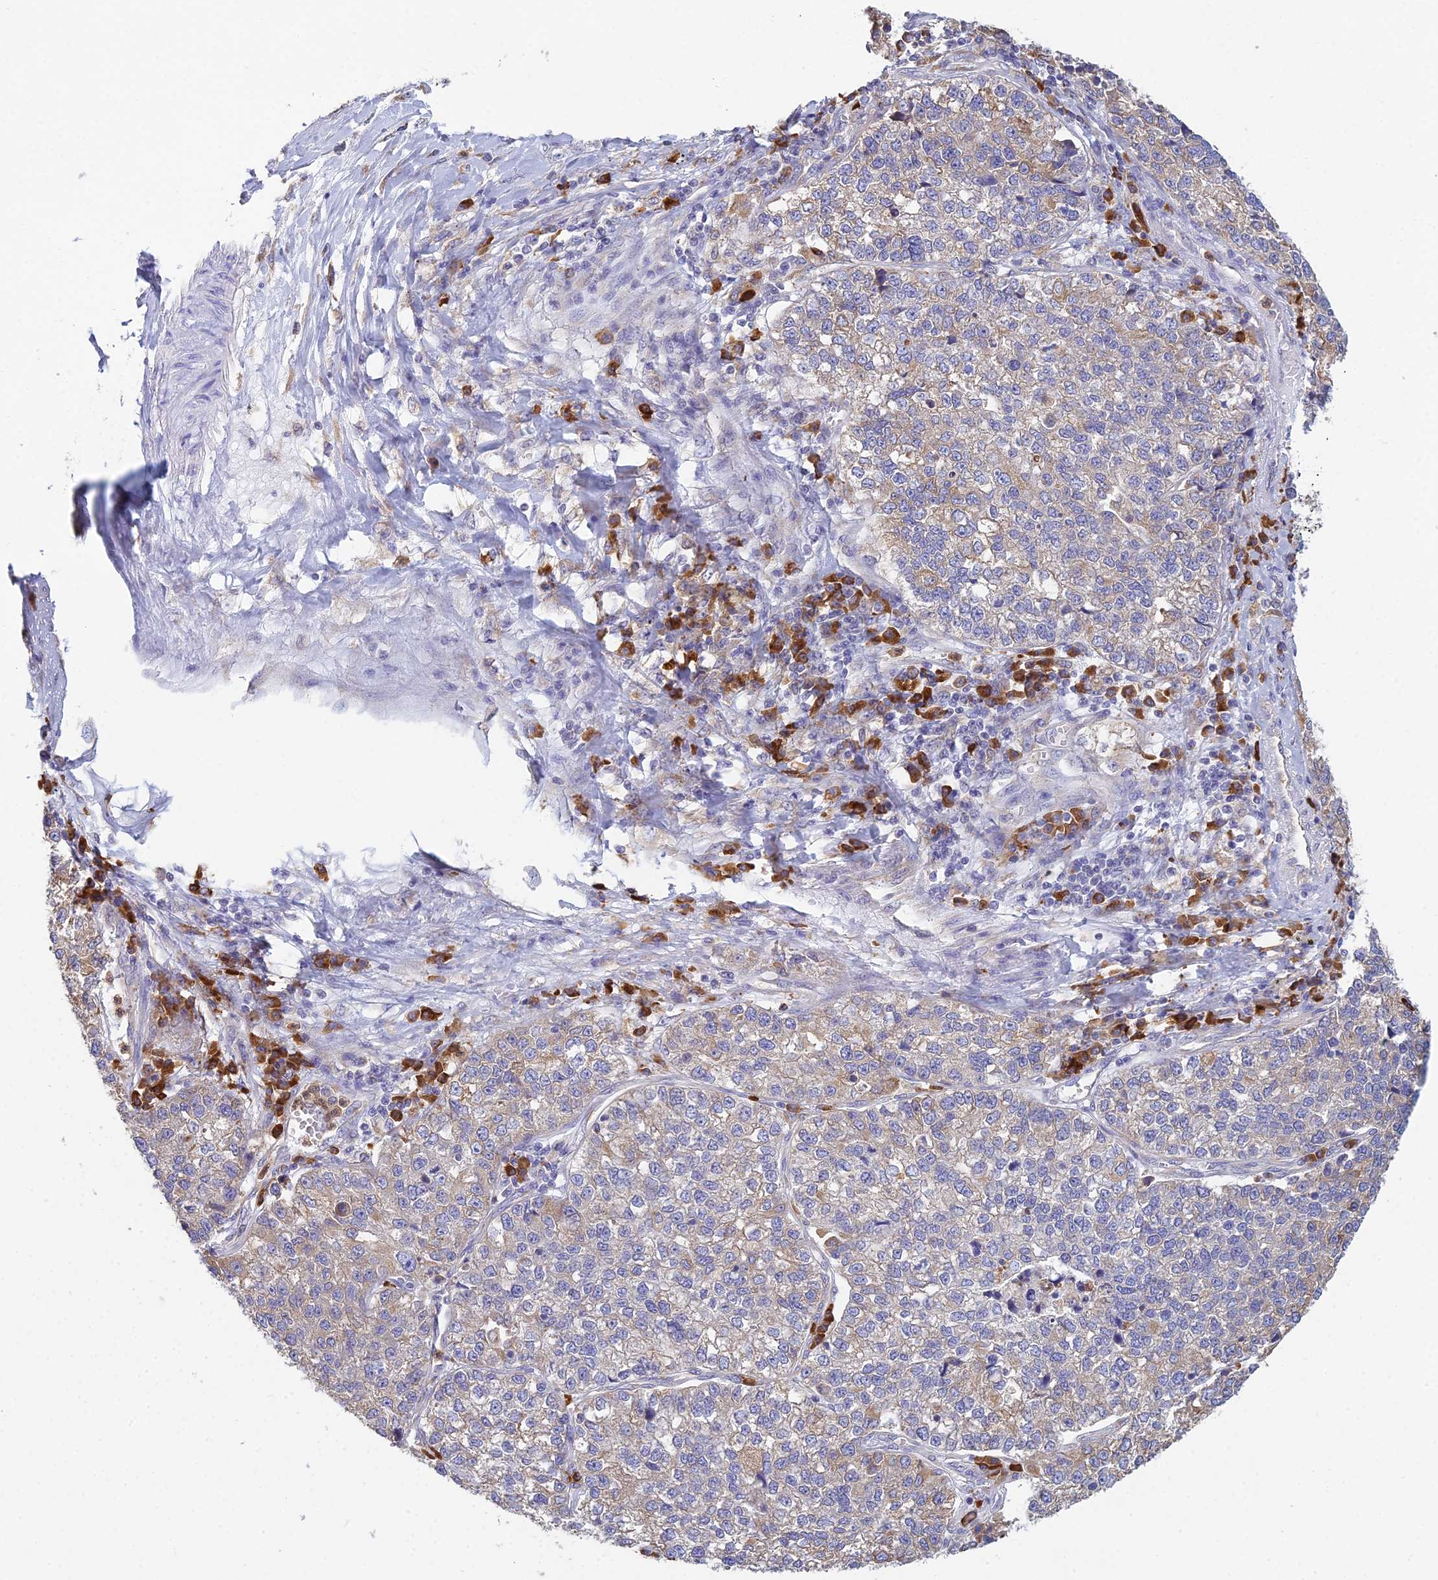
{"staining": {"intensity": "weak", "quantity": "<25%", "location": "cytoplasmic/membranous"}, "tissue": "lung cancer", "cell_type": "Tumor cells", "image_type": "cancer", "snomed": [{"axis": "morphology", "description": "Adenocarcinoma, NOS"}, {"axis": "topography", "description": "Lung"}], "caption": "The immunohistochemistry (IHC) histopathology image has no significant staining in tumor cells of lung cancer (adenocarcinoma) tissue.", "gene": "HM13", "patient": {"sex": "male", "age": 49}}